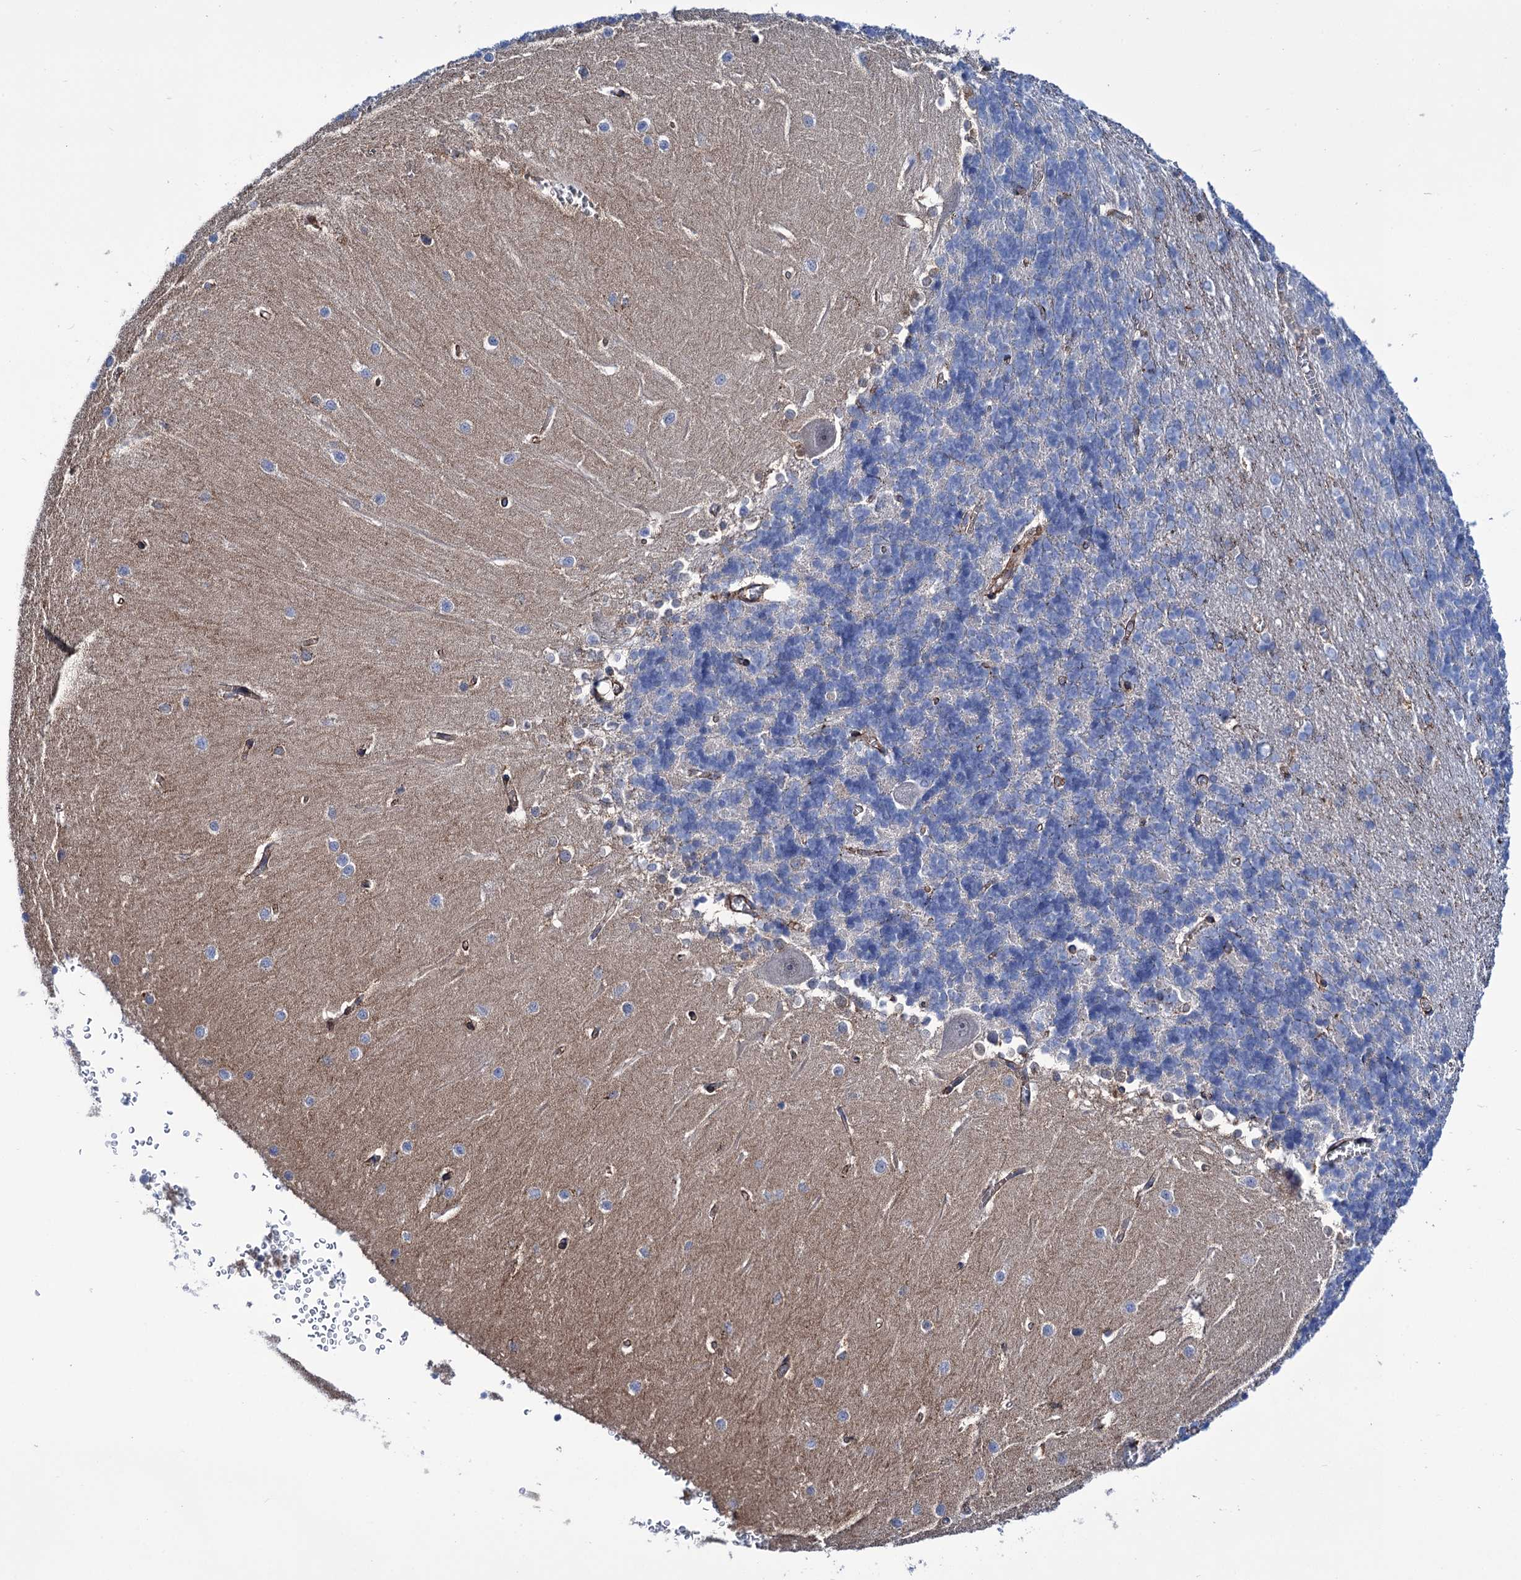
{"staining": {"intensity": "negative", "quantity": "none", "location": "none"}, "tissue": "cerebellum", "cell_type": "Cells in granular layer", "image_type": "normal", "snomed": [{"axis": "morphology", "description": "Normal tissue, NOS"}, {"axis": "topography", "description": "Cerebellum"}], "caption": "DAB immunohistochemical staining of normal cerebellum exhibits no significant staining in cells in granular layer. (Brightfield microscopy of DAB (3,3'-diaminobenzidine) immunohistochemistry (IHC) at high magnification).", "gene": "DEF6", "patient": {"sex": "male", "age": 37}}